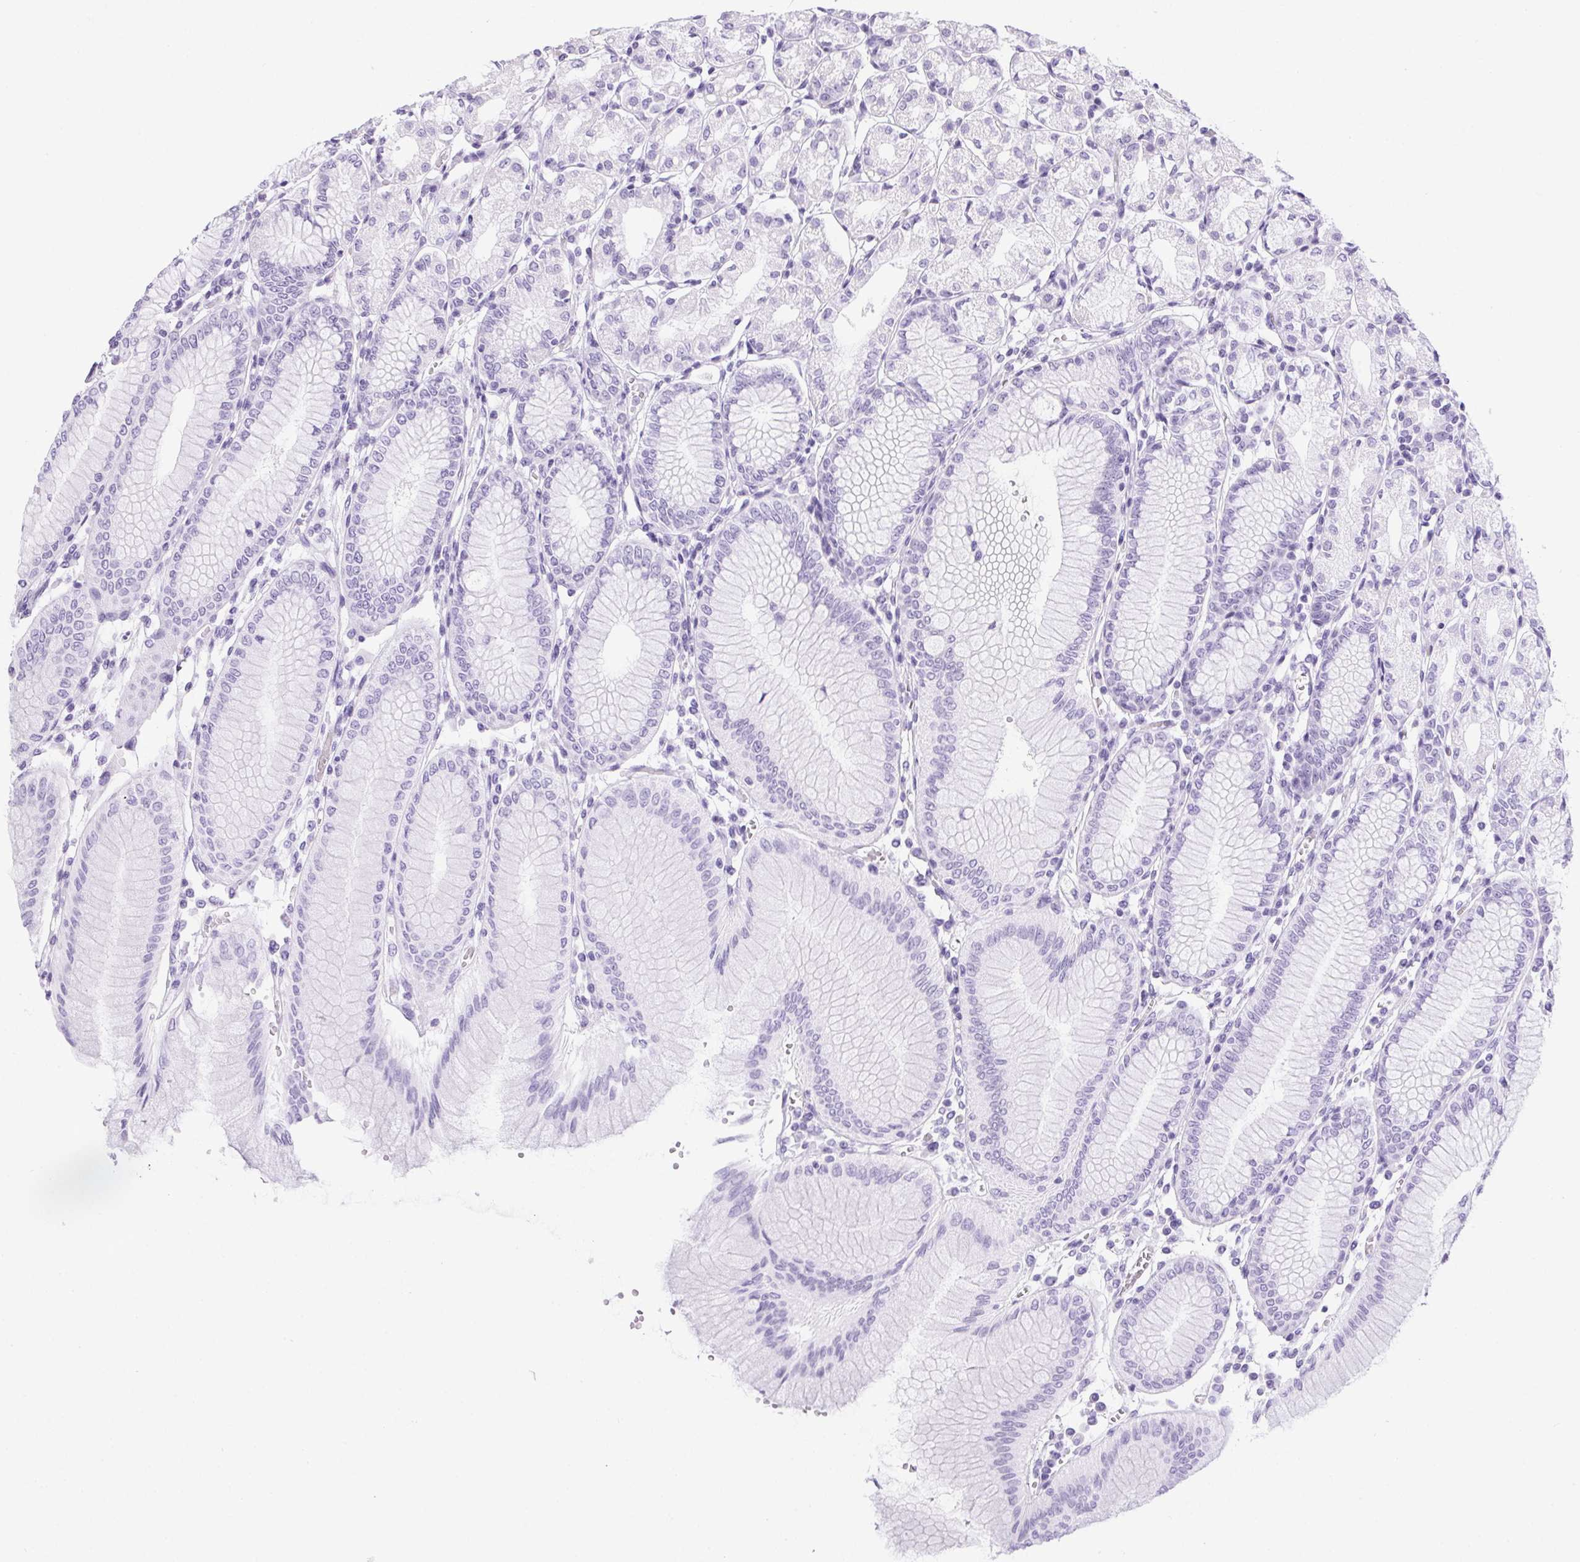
{"staining": {"intensity": "negative", "quantity": "none", "location": "none"}, "tissue": "stomach", "cell_type": "Glandular cells", "image_type": "normal", "snomed": [{"axis": "morphology", "description": "Normal tissue, NOS"}, {"axis": "topography", "description": "Skeletal muscle"}, {"axis": "topography", "description": "Stomach"}], "caption": "A high-resolution micrograph shows IHC staining of unremarkable stomach, which demonstrates no significant expression in glandular cells.", "gene": "SP9", "patient": {"sex": "female", "age": 57}}